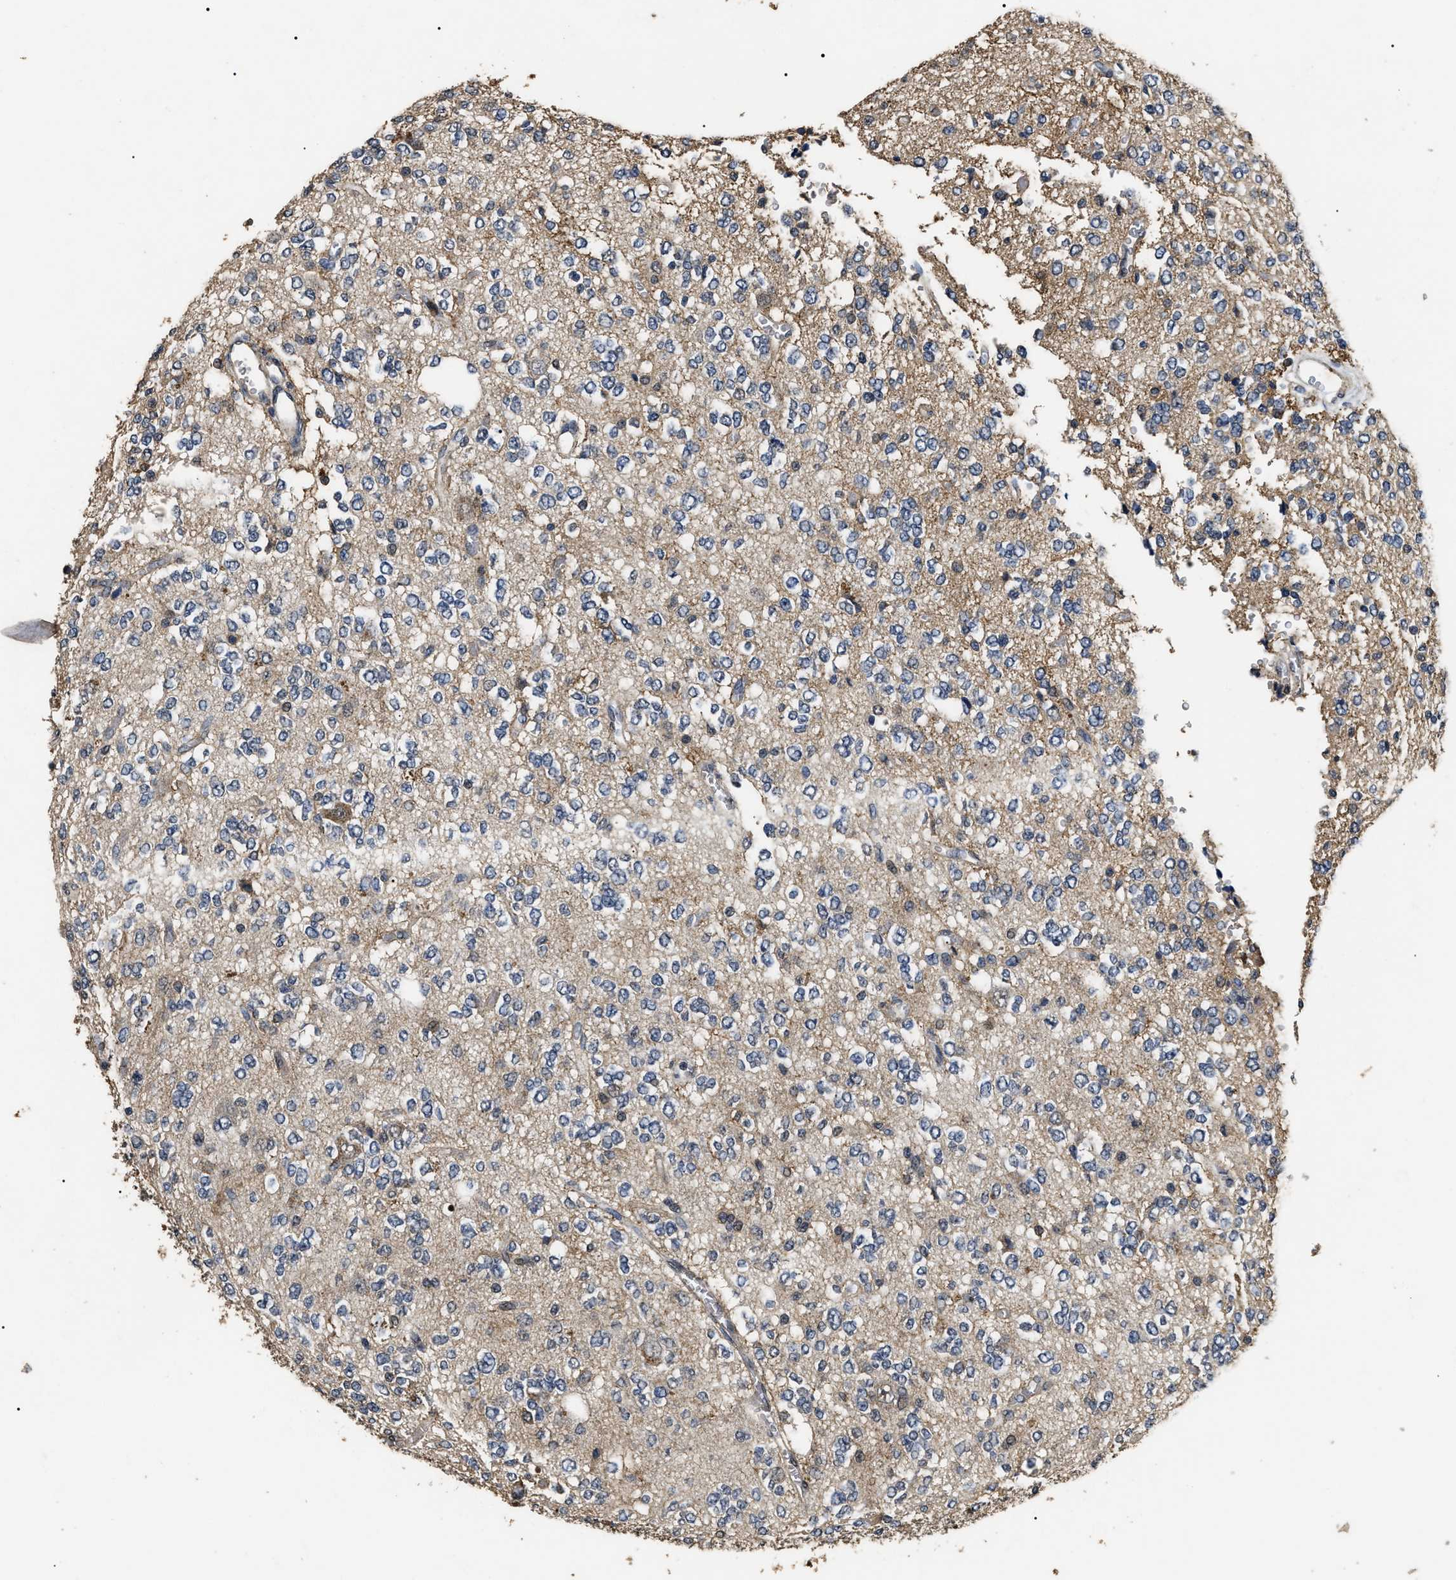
{"staining": {"intensity": "negative", "quantity": "none", "location": "none"}, "tissue": "glioma", "cell_type": "Tumor cells", "image_type": "cancer", "snomed": [{"axis": "morphology", "description": "Glioma, malignant, Low grade"}, {"axis": "topography", "description": "Brain"}], "caption": "Immunohistochemical staining of human low-grade glioma (malignant) demonstrates no significant positivity in tumor cells.", "gene": "ANP32E", "patient": {"sex": "male", "age": 38}}